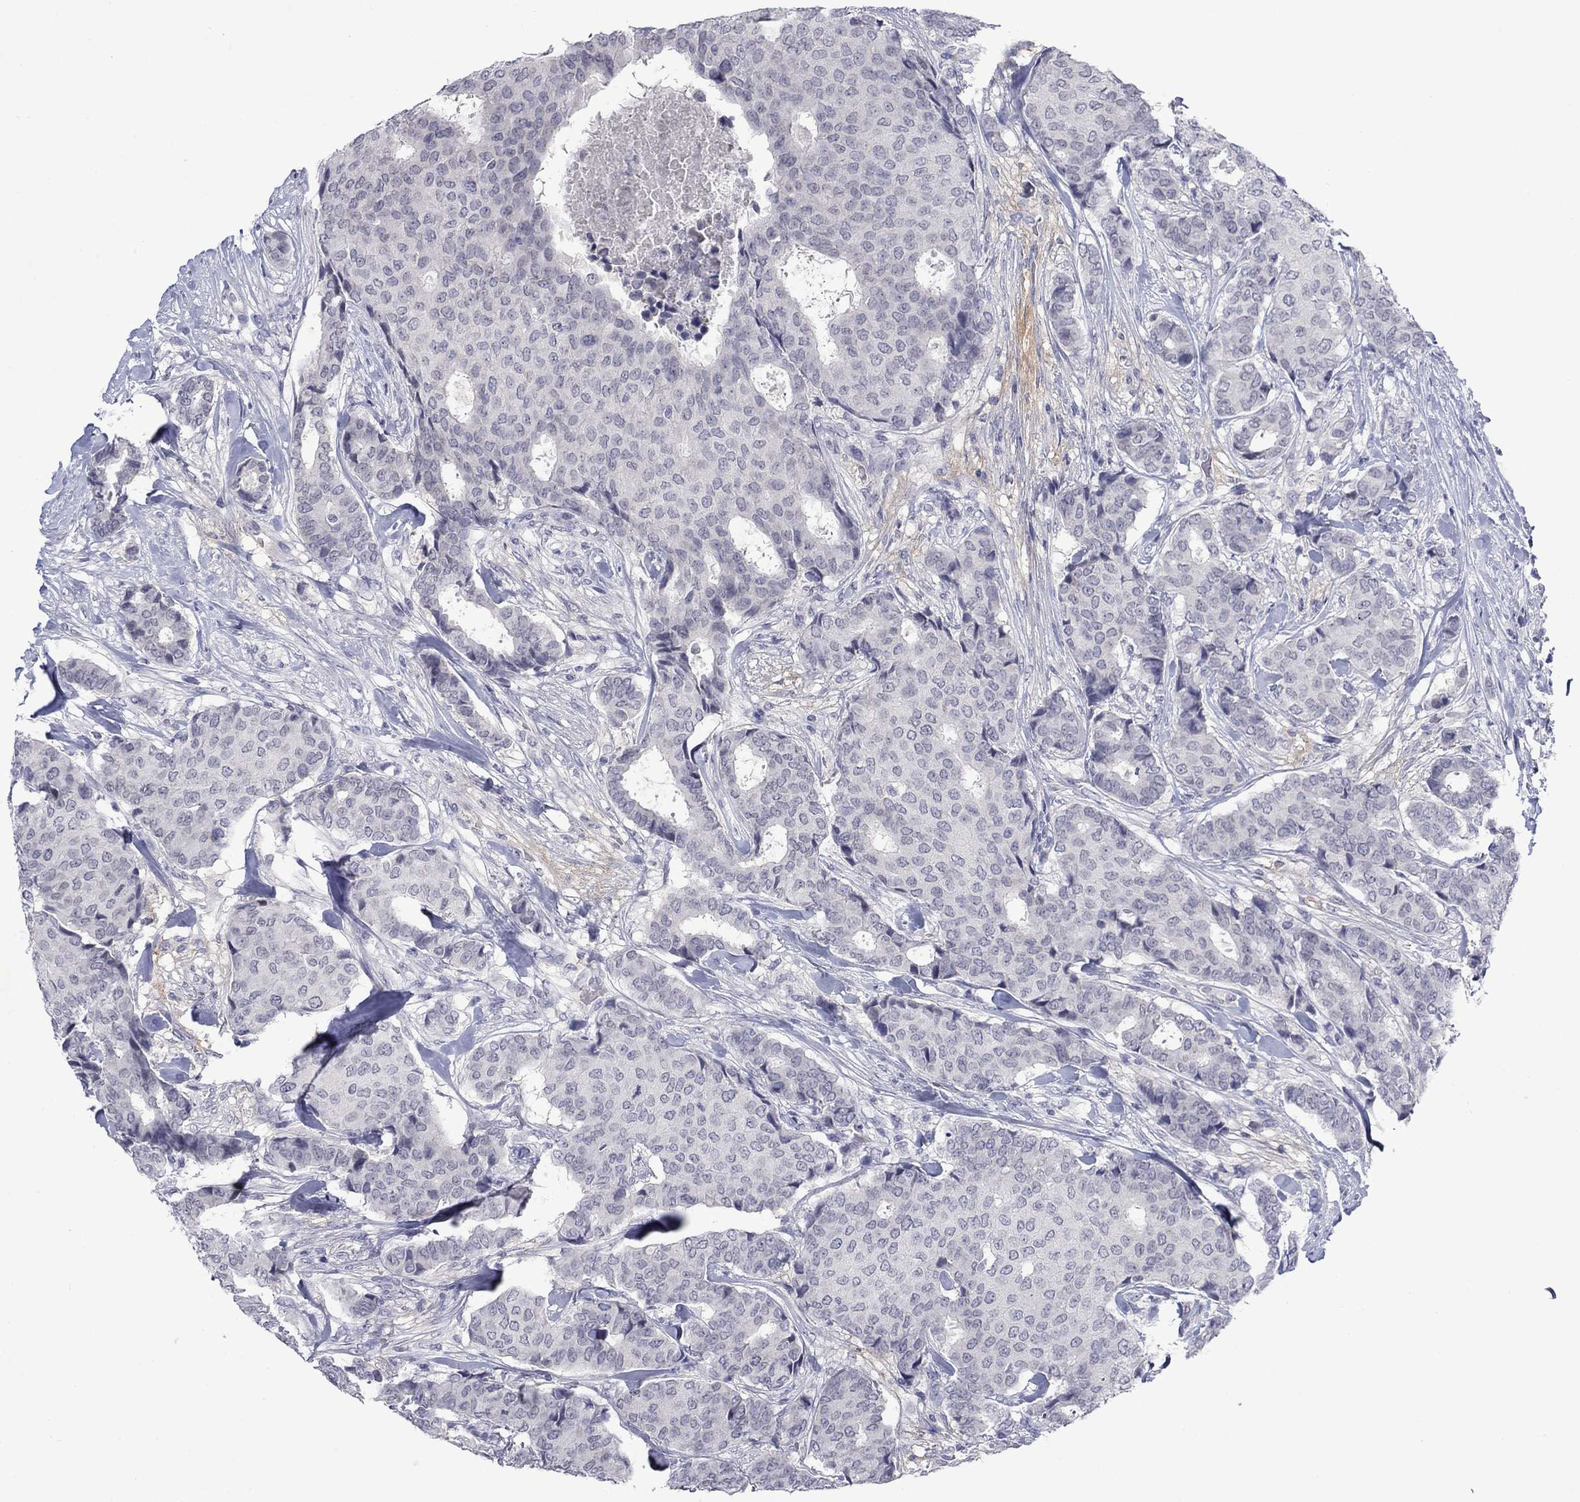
{"staining": {"intensity": "negative", "quantity": "none", "location": "none"}, "tissue": "breast cancer", "cell_type": "Tumor cells", "image_type": "cancer", "snomed": [{"axis": "morphology", "description": "Duct carcinoma"}, {"axis": "topography", "description": "Breast"}], "caption": "Immunohistochemistry histopathology image of breast infiltrating ductal carcinoma stained for a protein (brown), which displays no positivity in tumor cells. Brightfield microscopy of immunohistochemistry (IHC) stained with DAB (brown) and hematoxylin (blue), captured at high magnification.", "gene": "NSMF", "patient": {"sex": "female", "age": 75}}